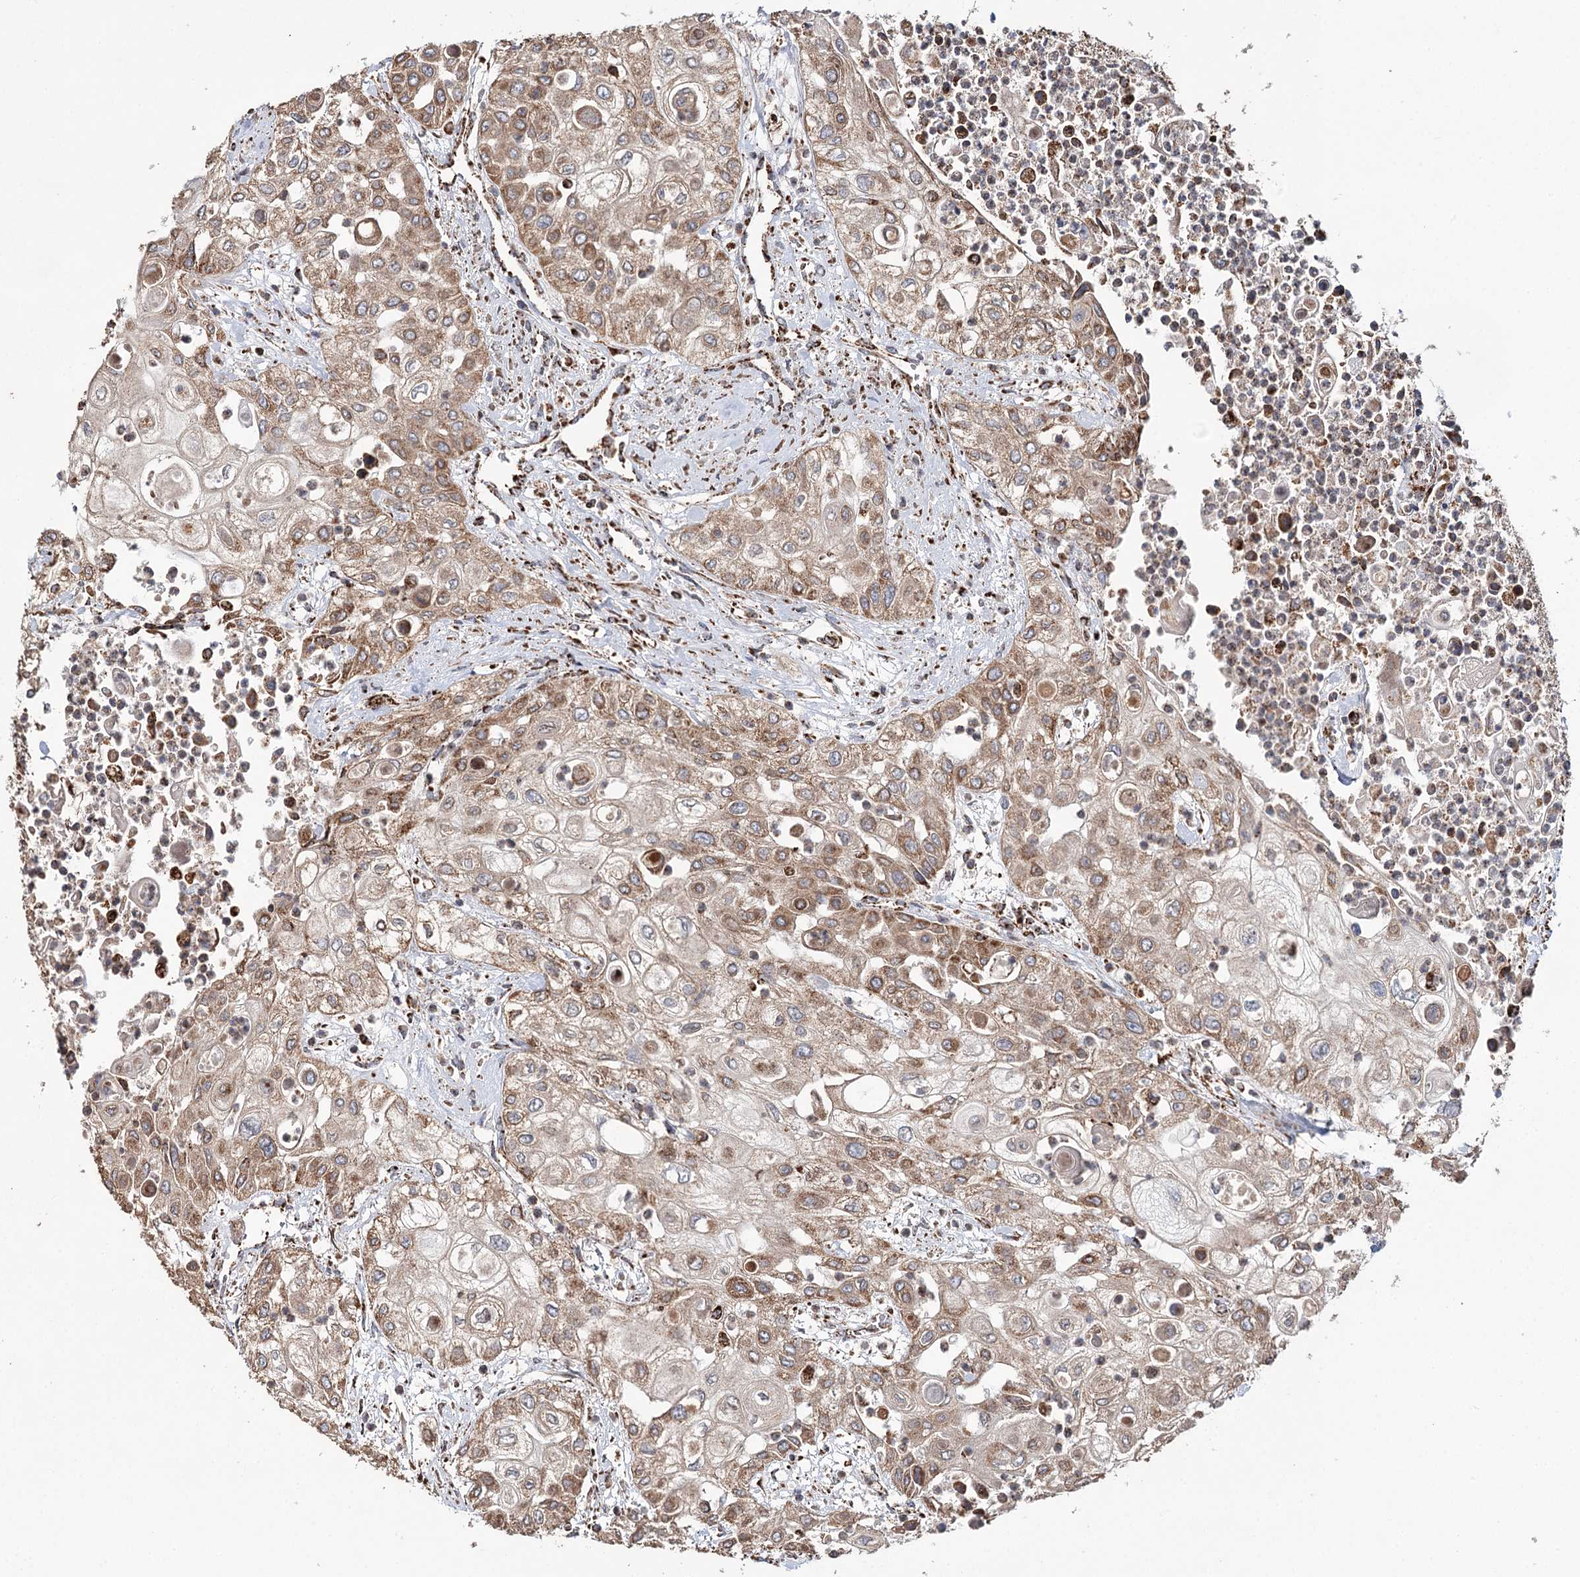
{"staining": {"intensity": "moderate", "quantity": ">75%", "location": "cytoplasmic/membranous"}, "tissue": "urothelial cancer", "cell_type": "Tumor cells", "image_type": "cancer", "snomed": [{"axis": "morphology", "description": "Urothelial carcinoma, High grade"}, {"axis": "topography", "description": "Urinary bladder"}], "caption": "DAB (3,3'-diaminobenzidine) immunohistochemical staining of human urothelial carcinoma (high-grade) exhibits moderate cytoplasmic/membranous protein staining in approximately >75% of tumor cells. The protein of interest is stained brown, and the nuclei are stained in blue (DAB (3,3'-diaminobenzidine) IHC with brightfield microscopy, high magnification).", "gene": "APH1A", "patient": {"sex": "female", "age": 79}}